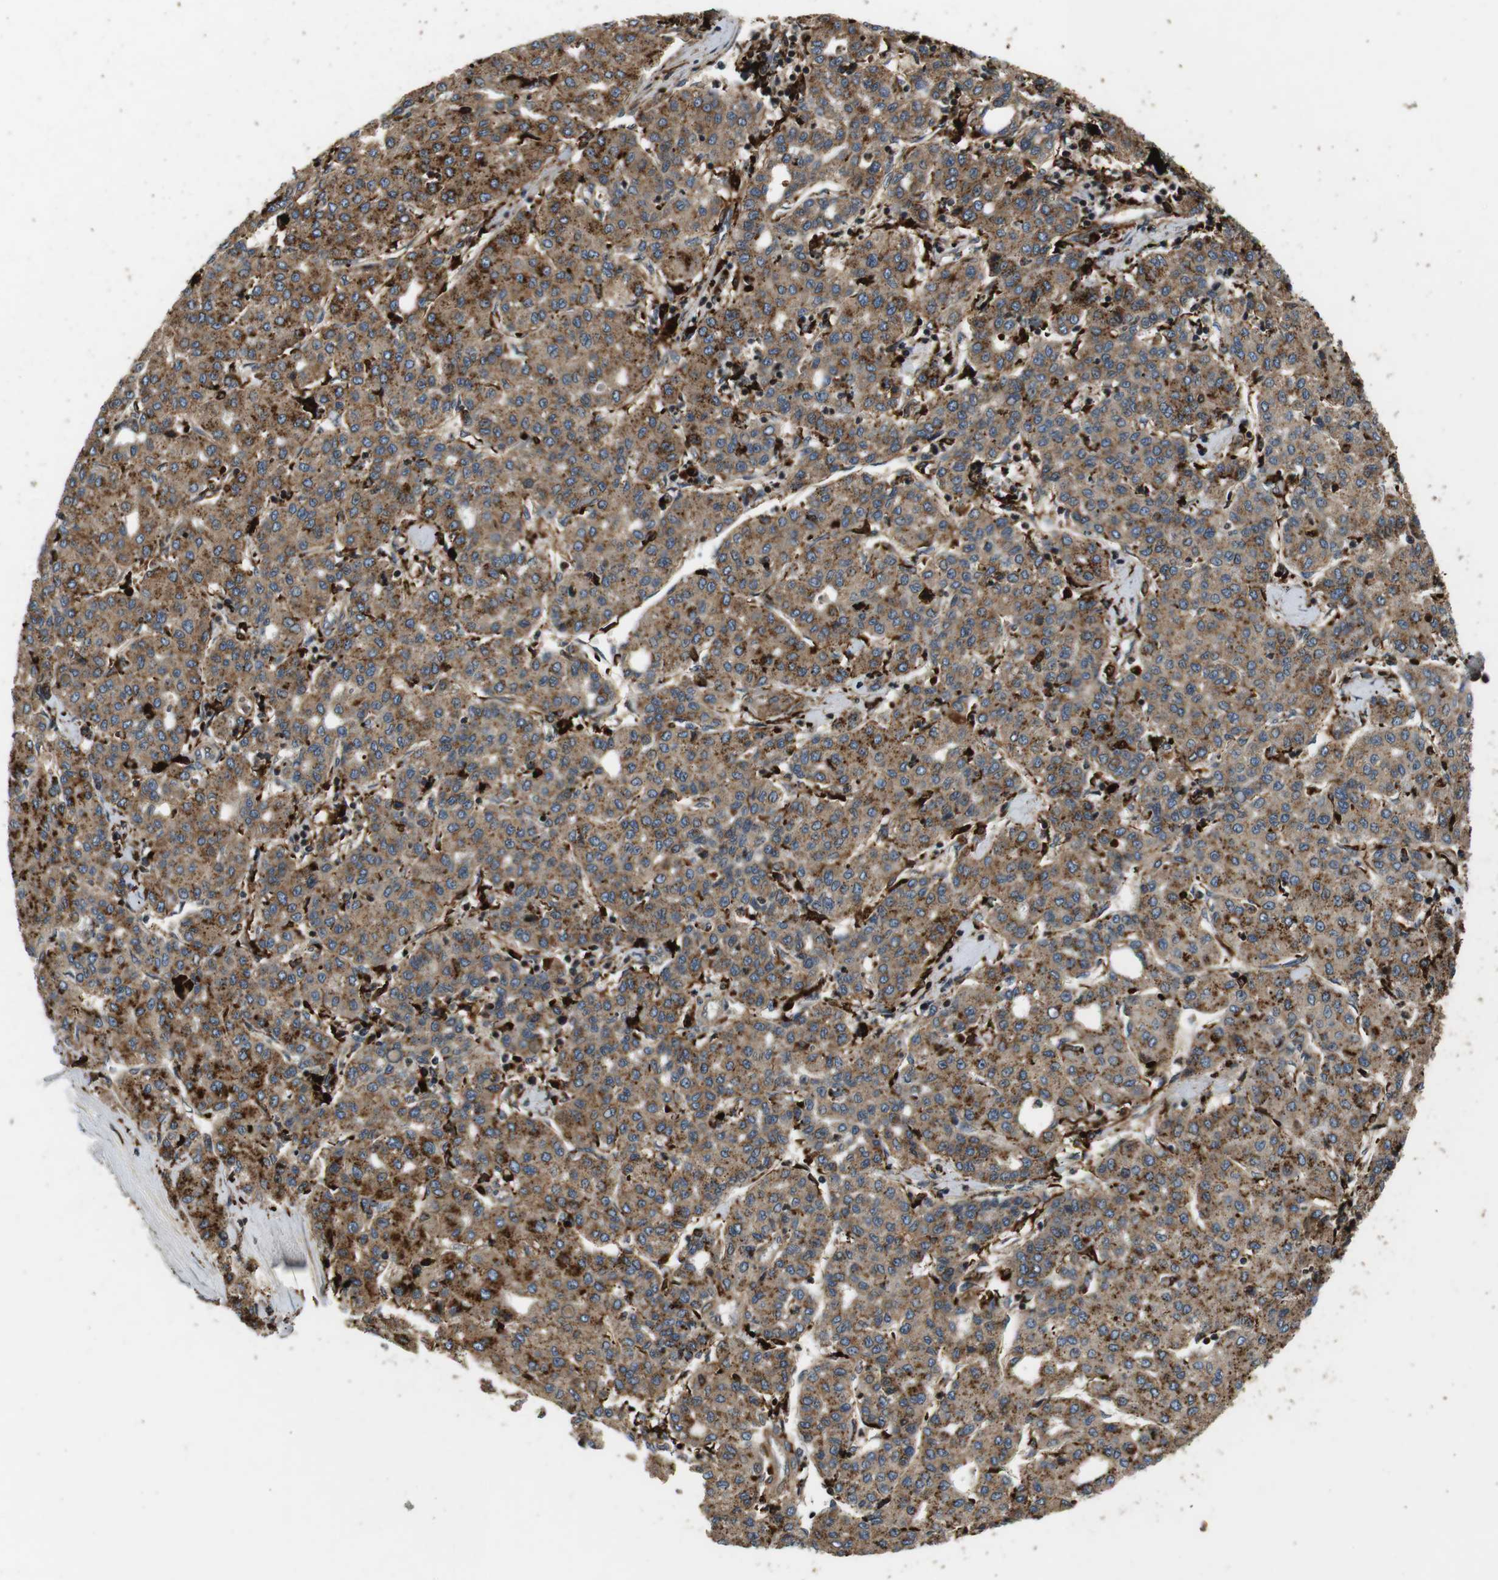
{"staining": {"intensity": "moderate", "quantity": ">75%", "location": "cytoplasmic/membranous"}, "tissue": "liver cancer", "cell_type": "Tumor cells", "image_type": "cancer", "snomed": [{"axis": "morphology", "description": "Carcinoma, Hepatocellular, NOS"}, {"axis": "topography", "description": "Liver"}], "caption": "An immunohistochemistry histopathology image of tumor tissue is shown. Protein staining in brown labels moderate cytoplasmic/membranous positivity in liver cancer (hepatocellular carcinoma) within tumor cells.", "gene": "TXNRD1", "patient": {"sex": "male", "age": 65}}